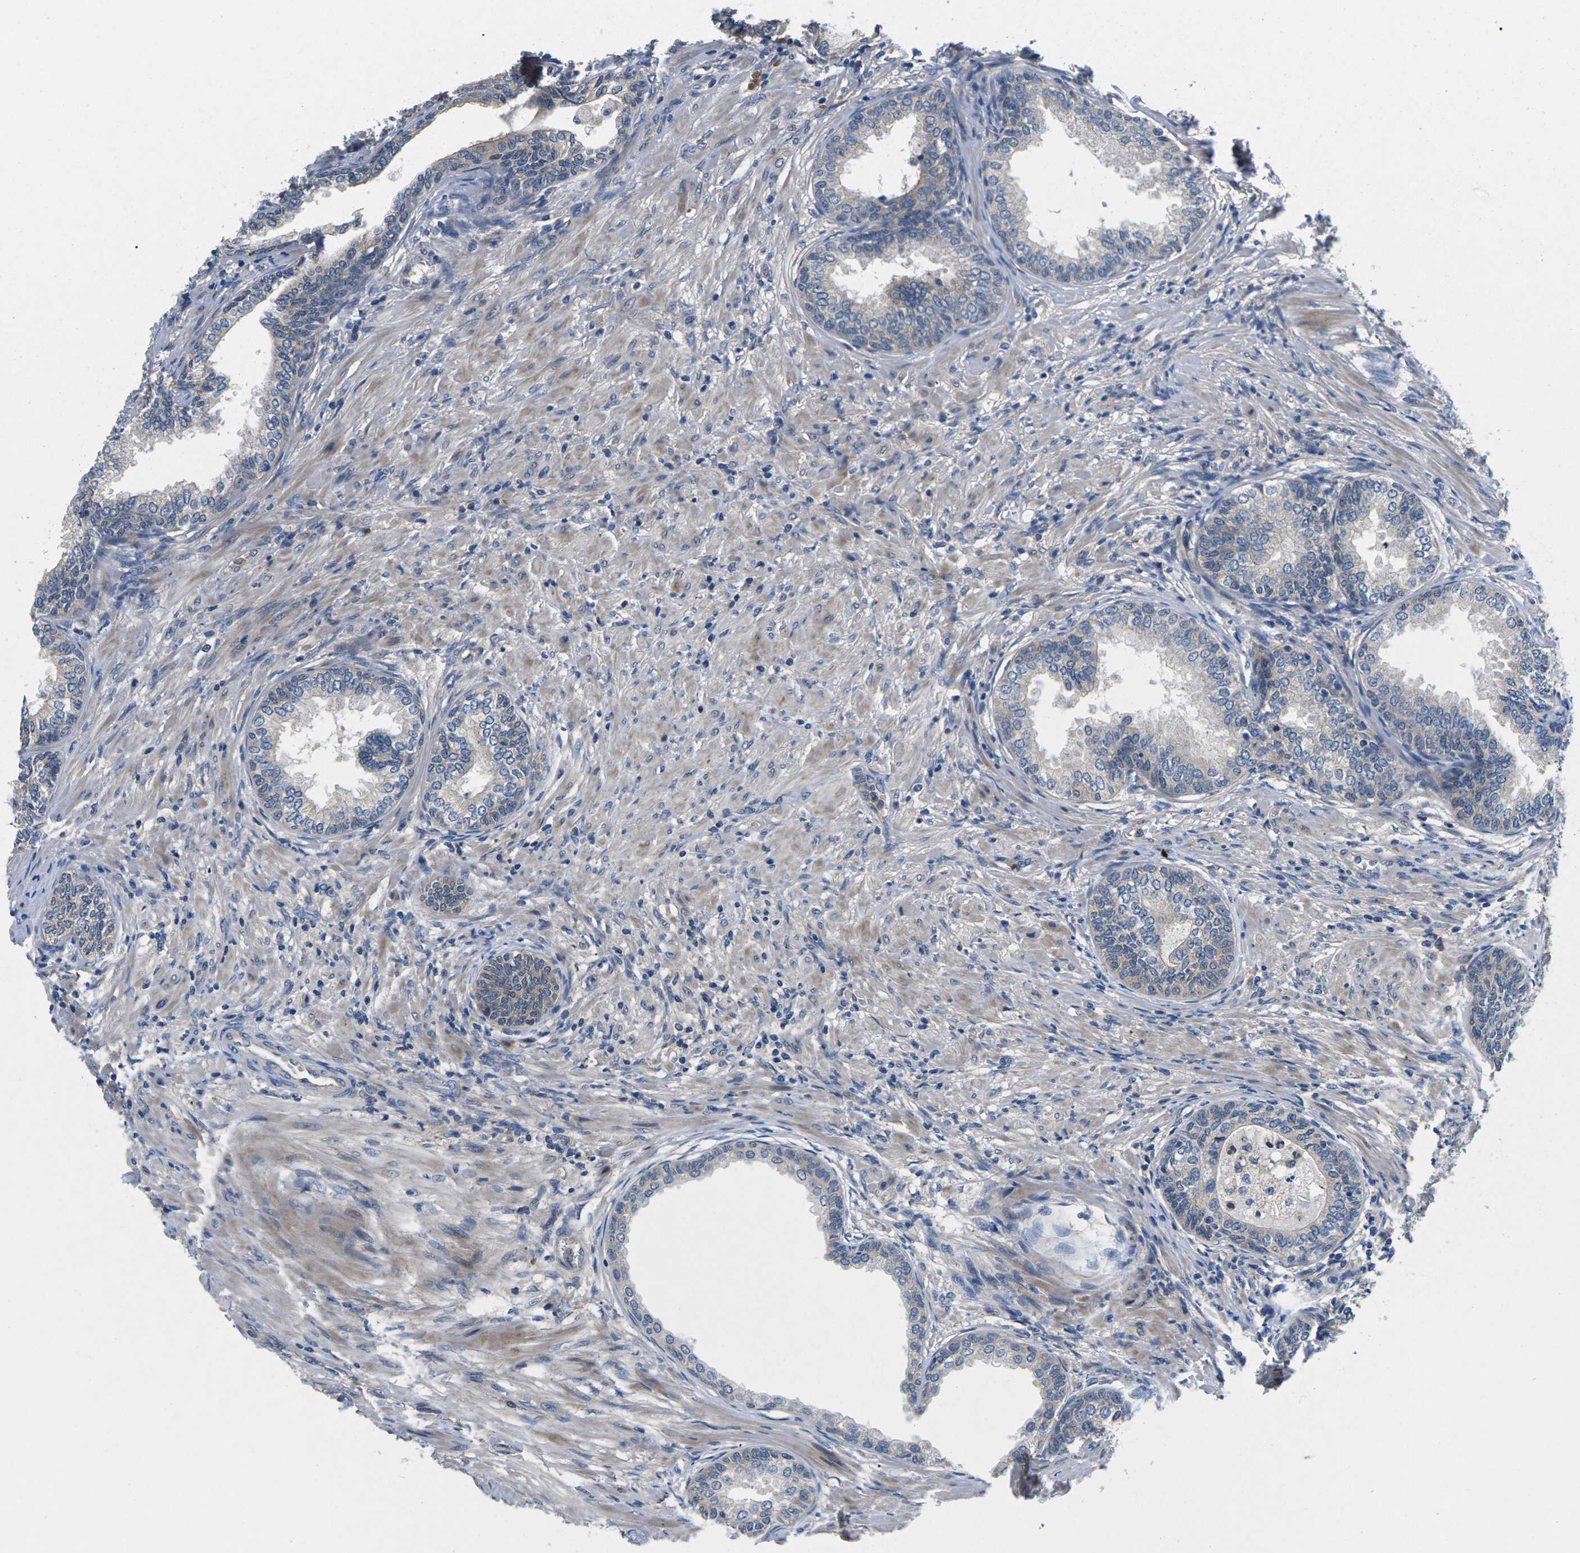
{"staining": {"intensity": "negative", "quantity": "none", "location": "none"}, "tissue": "prostate", "cell_type": "Glandular cells", "image_type": "normal", "snomed": [{"axis": "morphology", "description": "Normal tissue, NOS"}, {"axis": "topography", "description": "Prostate"}], "caption": "This is an IHC histopathology image of unremarkable human prostate. There is no positivity in glandular cells.", "gene": "PLCE1", "patient": {"sex": "male", "age": 76}}